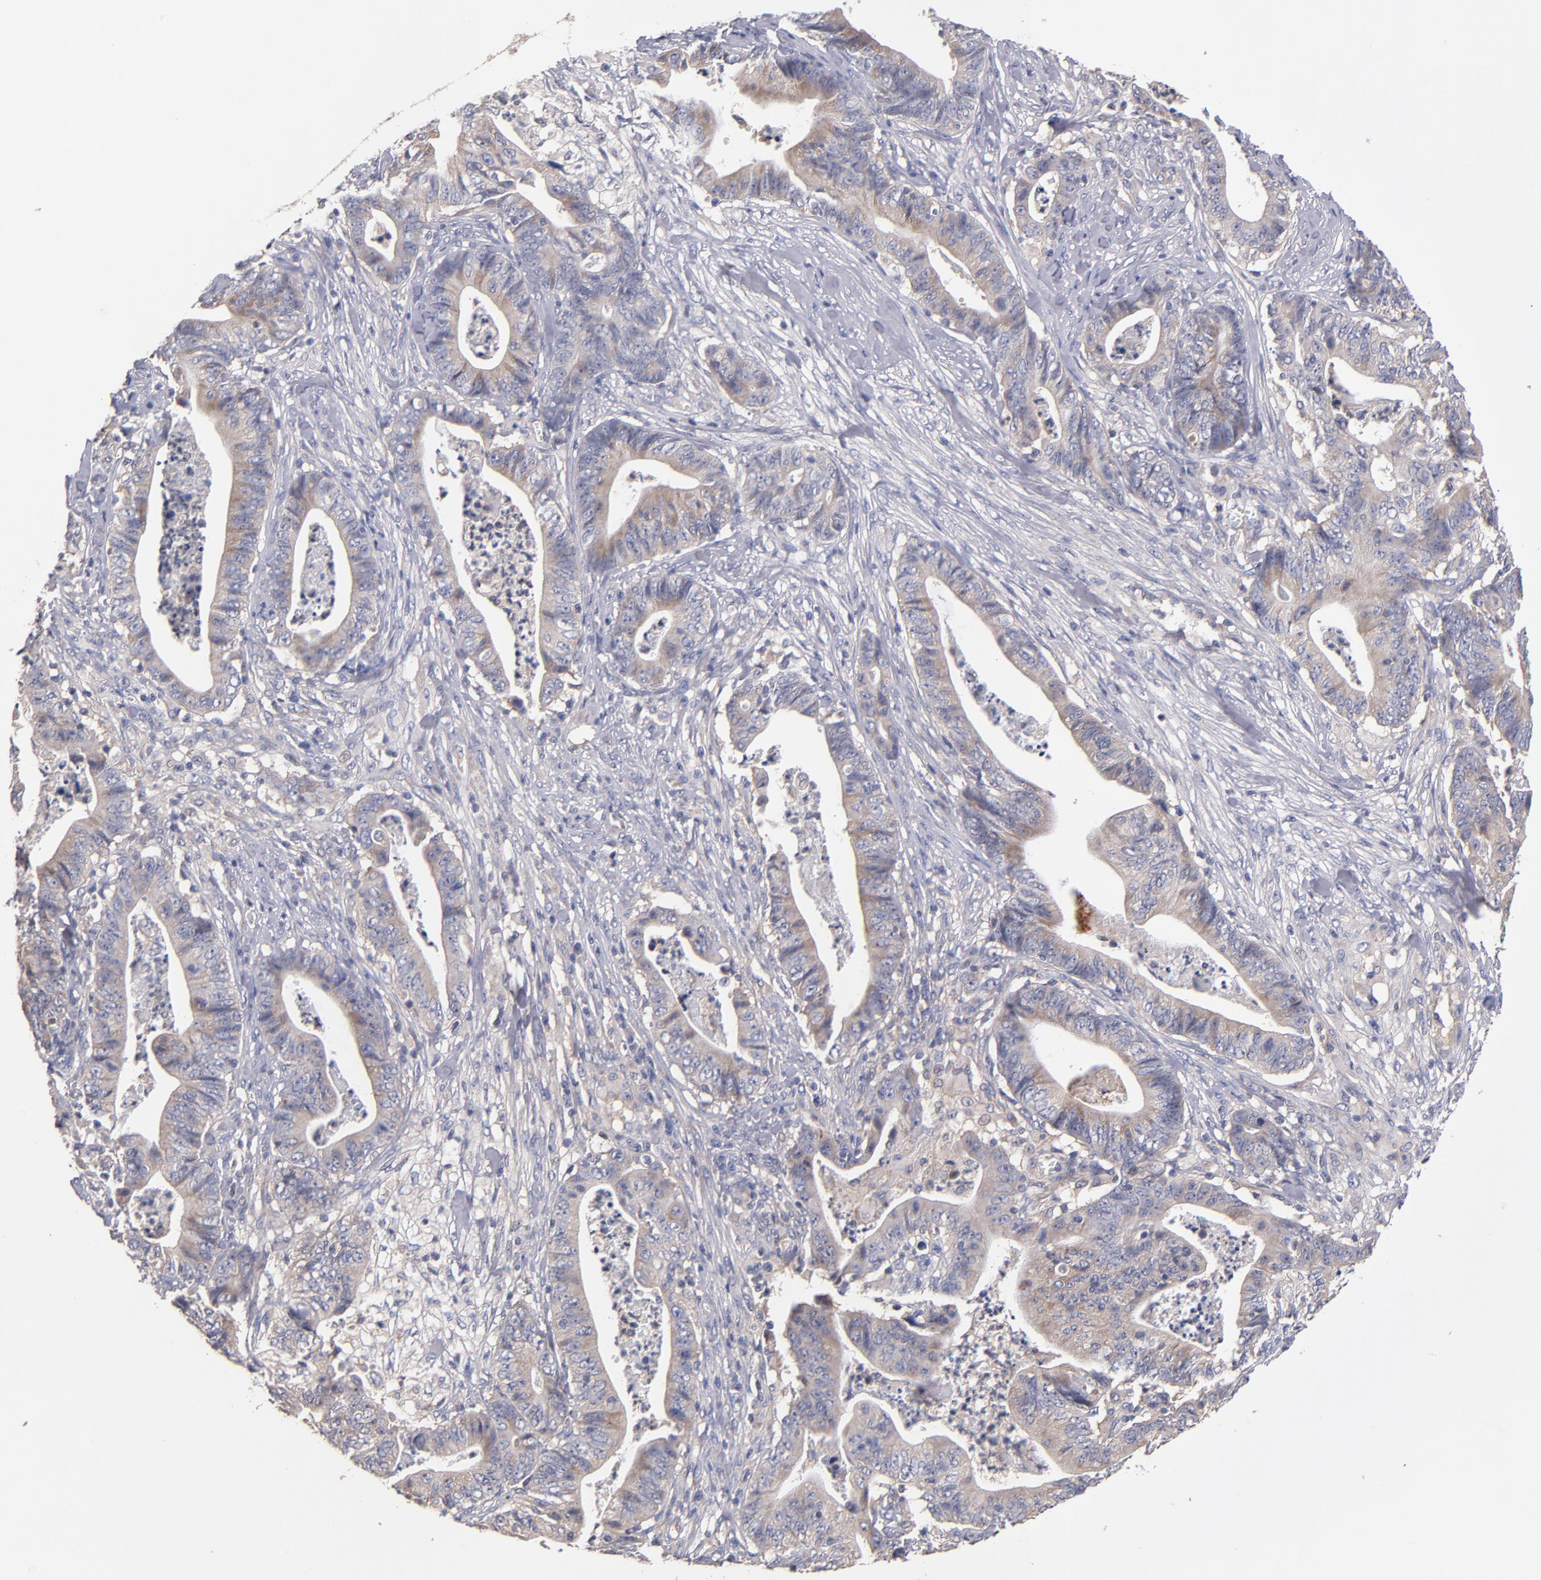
{"staining": {"intensity": "weak", "quantity": ">75%", "location": "cytoplasmic/membranous"}, "tissue": "stomach cancer", "cell_type": "Tumor cells", "image_type": "cancer", "snomed": [{"axis": "morphology", "description": "Adenocarcinoma, NOS"}, {"axis": "topography", "description": "Stomach, lower"}], "caption": "A high-resolution histopathology image shows immunohistochemistry staining of adenocarcinoma (stomach), which demonstrates weak cytoplasmic/membranous positivity in approximately >75% of tumor cells.", "gene": "DACT1", "patient": {"sex": "female", "age": 86}}